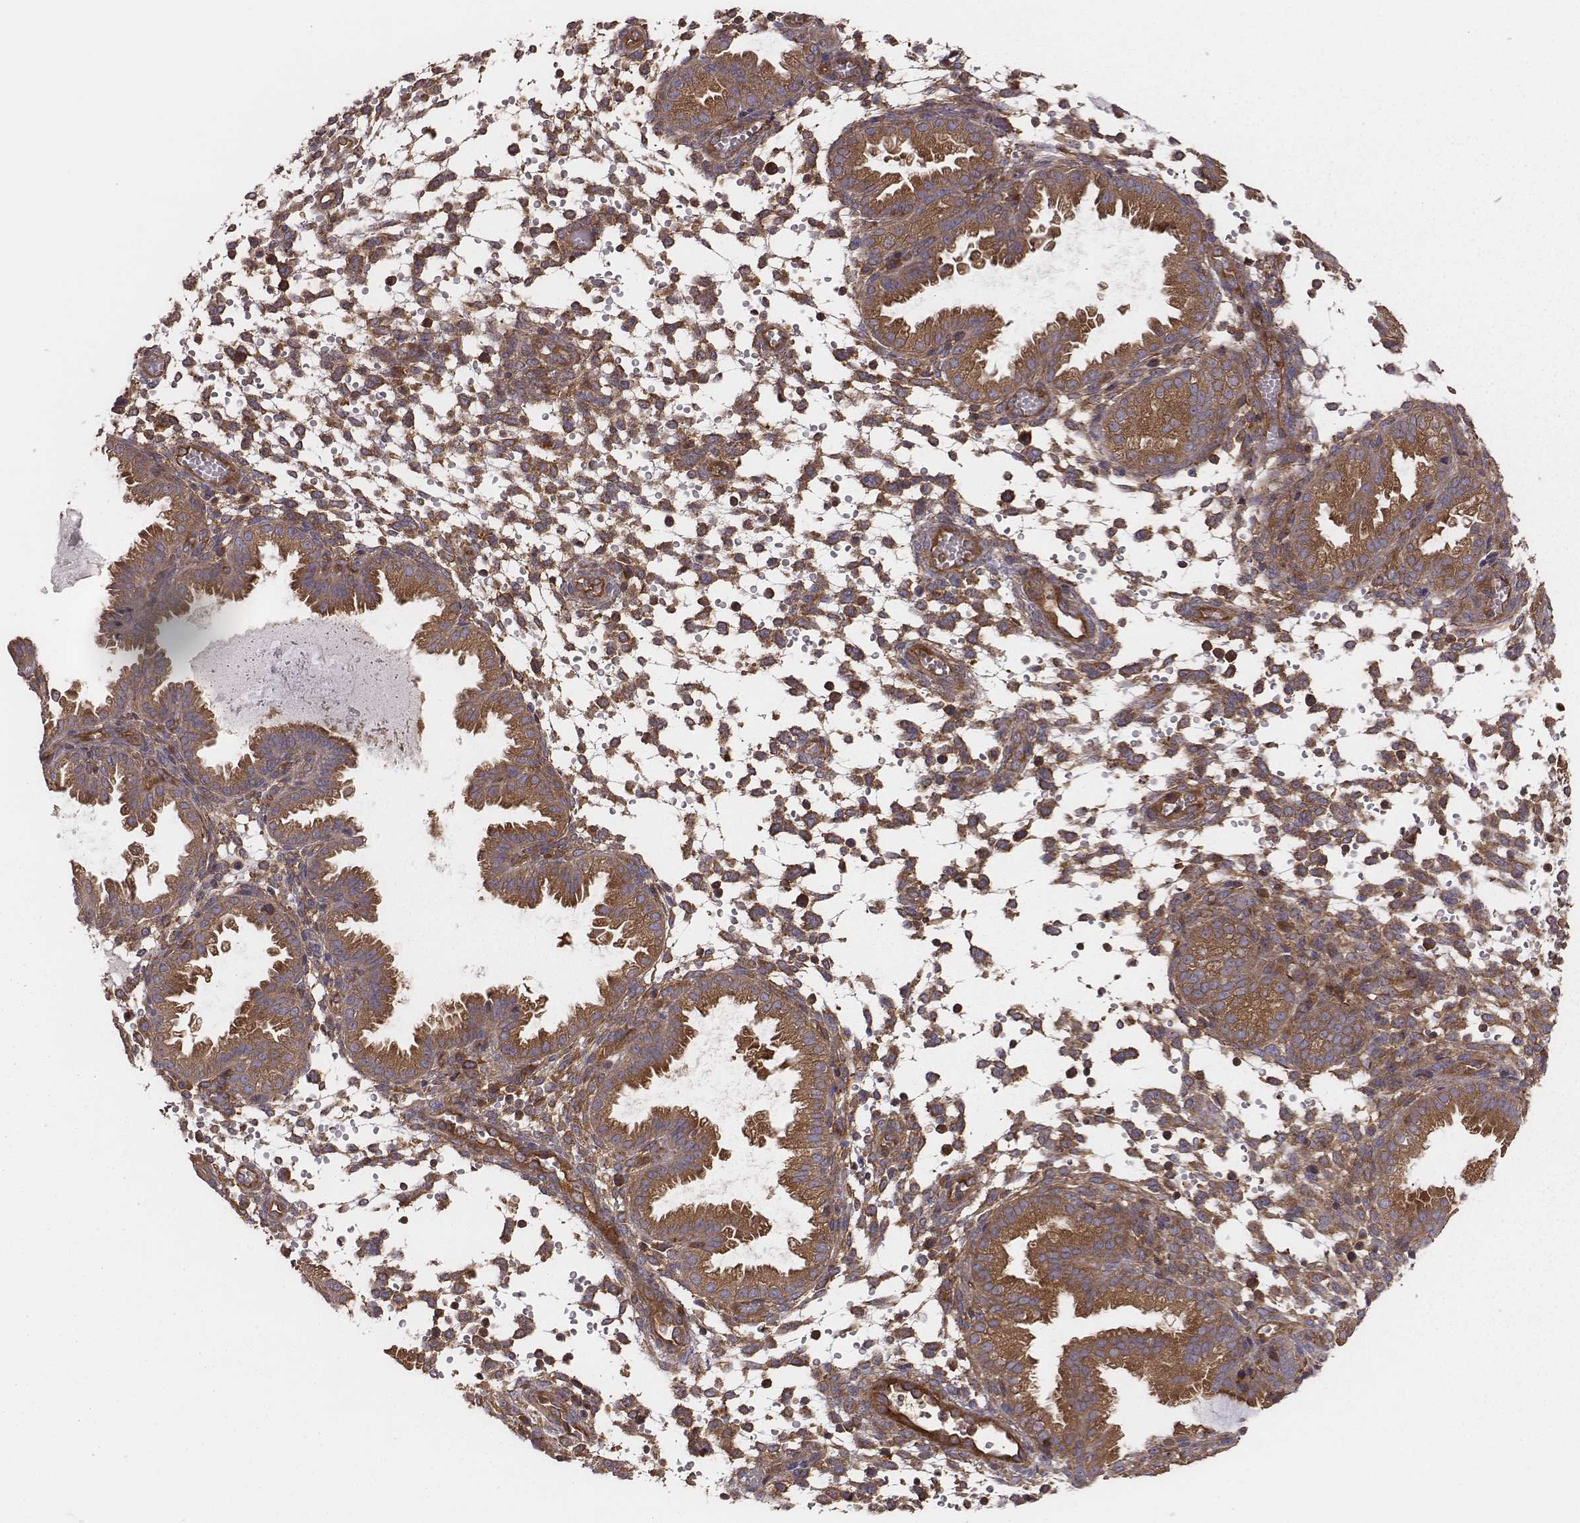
{"staining": {"intensity": "moderate", "quantity": "25%-75%", "location": "cytoplasmic/membranous"}, "tissue": "endometrium", "cell_type": "Cells in endometrial stroma", "image_type": "normal", "snomed": [{"axis": "morphology", "description": "Normal tissue, NOS"}, {"axis": "topography", "description": "Endometrium"}], "caption": "Moderate cytoplasmic/membranous protein staining is identified in about 25%-75% of cells in endometrial stroma in endometrium.", "gene": "CAD", "patient": {"sex": "female", "age": 33}}